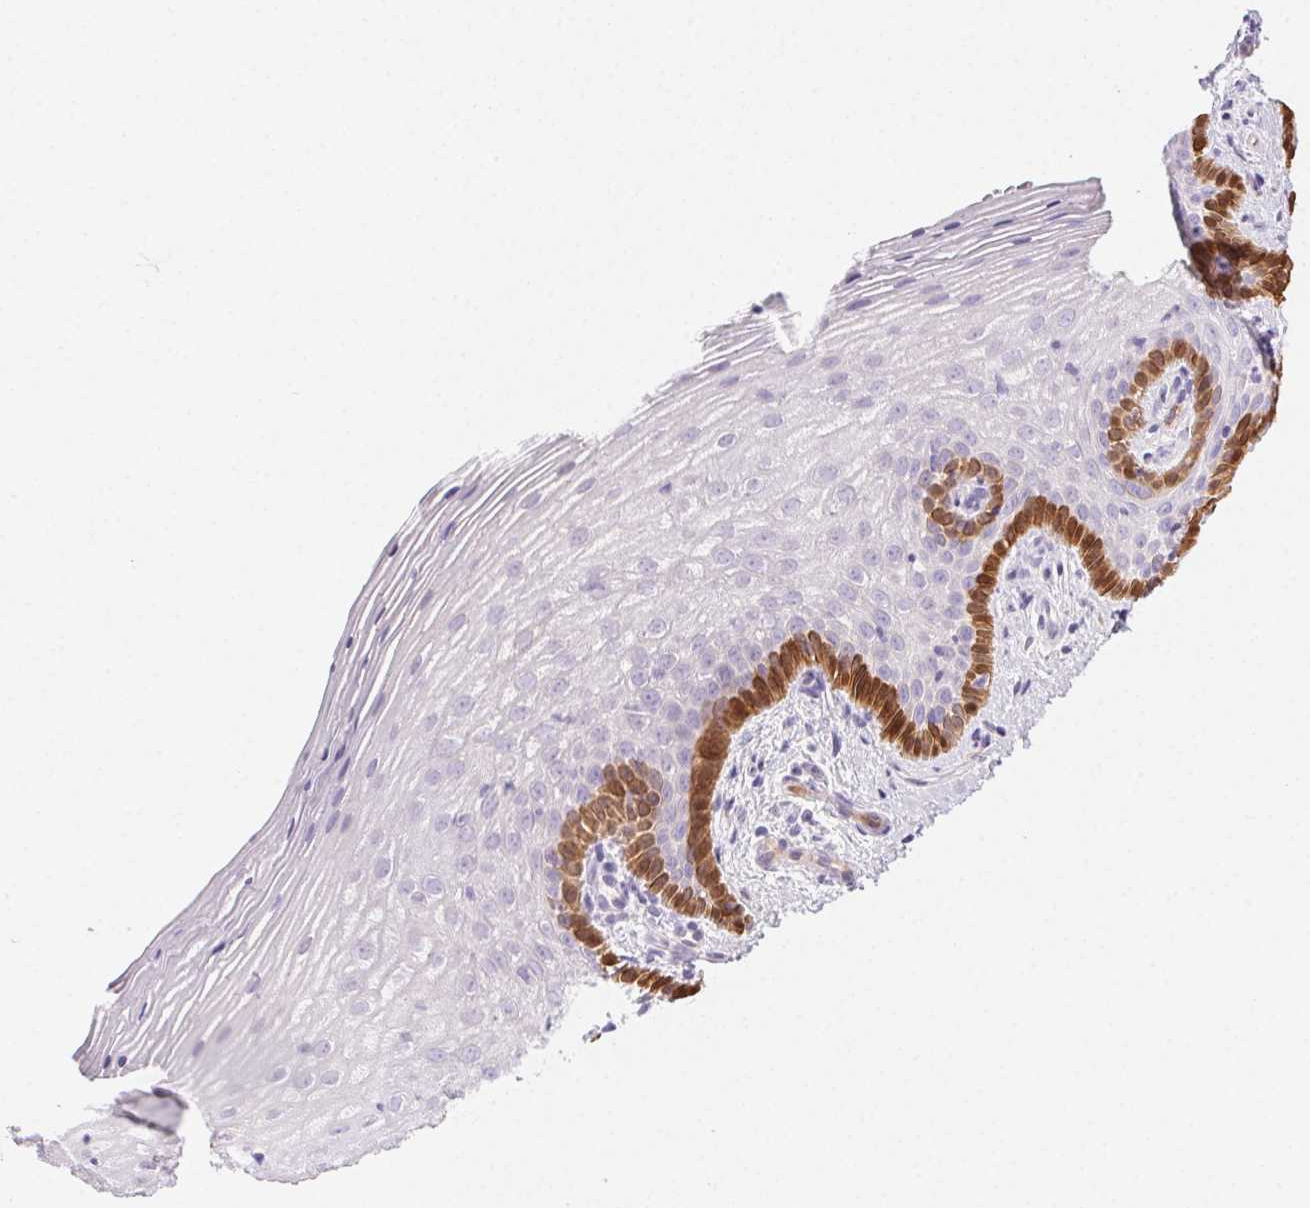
{"staining": {"intensity": "strong", "quantity": "<25%", "location": "cytoplasmic/membranous,nuclear"}, "tissue": "vagina", "cell_type": "Squamous epithelial cells", "image_type": "normal", "snomed": [{"axis": "morphology", "description": "Normal tissue, NOS"}, {"axis": "topography", "description": "Vagina"}], "caption": "DAB immunohistochemical staining of unremarkable human vagina displays strong cytoplasmic/membranous,nuclear protein positivity in about <25% of squamous epithelial cells. Immunohistochemistry (ihc) stains the protein of interest in brown and the nuclei are stained blue.", "gene": "TMEM45A", "patient": {"sex": "female", "age": 45}}